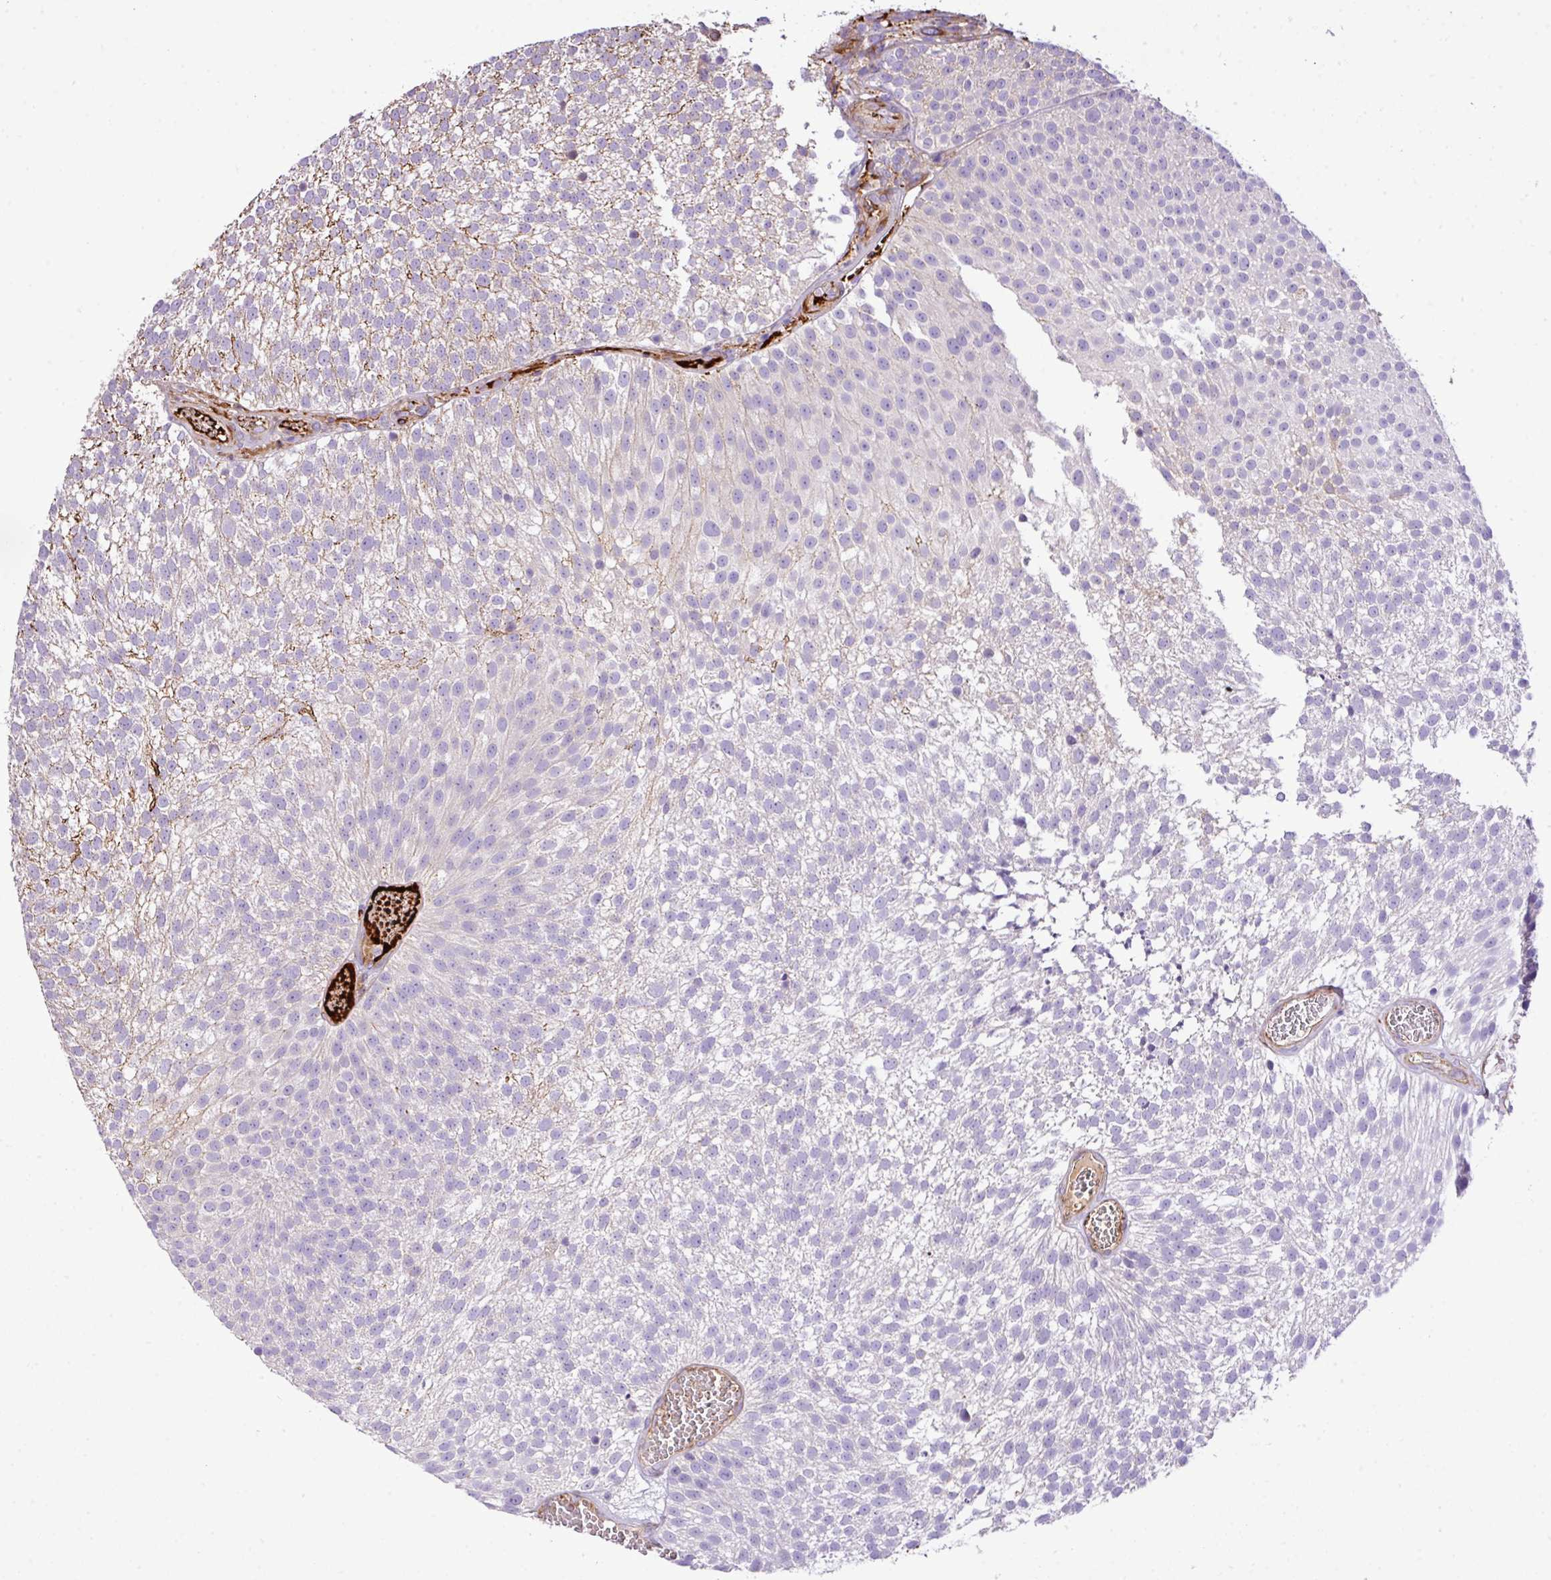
{"staining": {"intensity": "weak", "quantity": "<25%", "location": "cytoplasmic/membranous"}, "tissue": "urothelial cancer", "cell_type": "Tumor cells", "image_type": "cancer", "snomed": [{"axis": "morphology", "description": "Urothelial carcinoma, Low grade"}, {"axis": "topography", "description": "Urinary bladder"}], "caption": "The histopathology image displays no staining of tumor cells in low-grade urothelial carcinoma. The staining is performed using DAB (3,3'-diaminobenzidine) brown chromogen with nuclei counter-stained in using hematoxylin.", "gene": "CTXN2", "patient": {"sex": "female", "age": 79}}